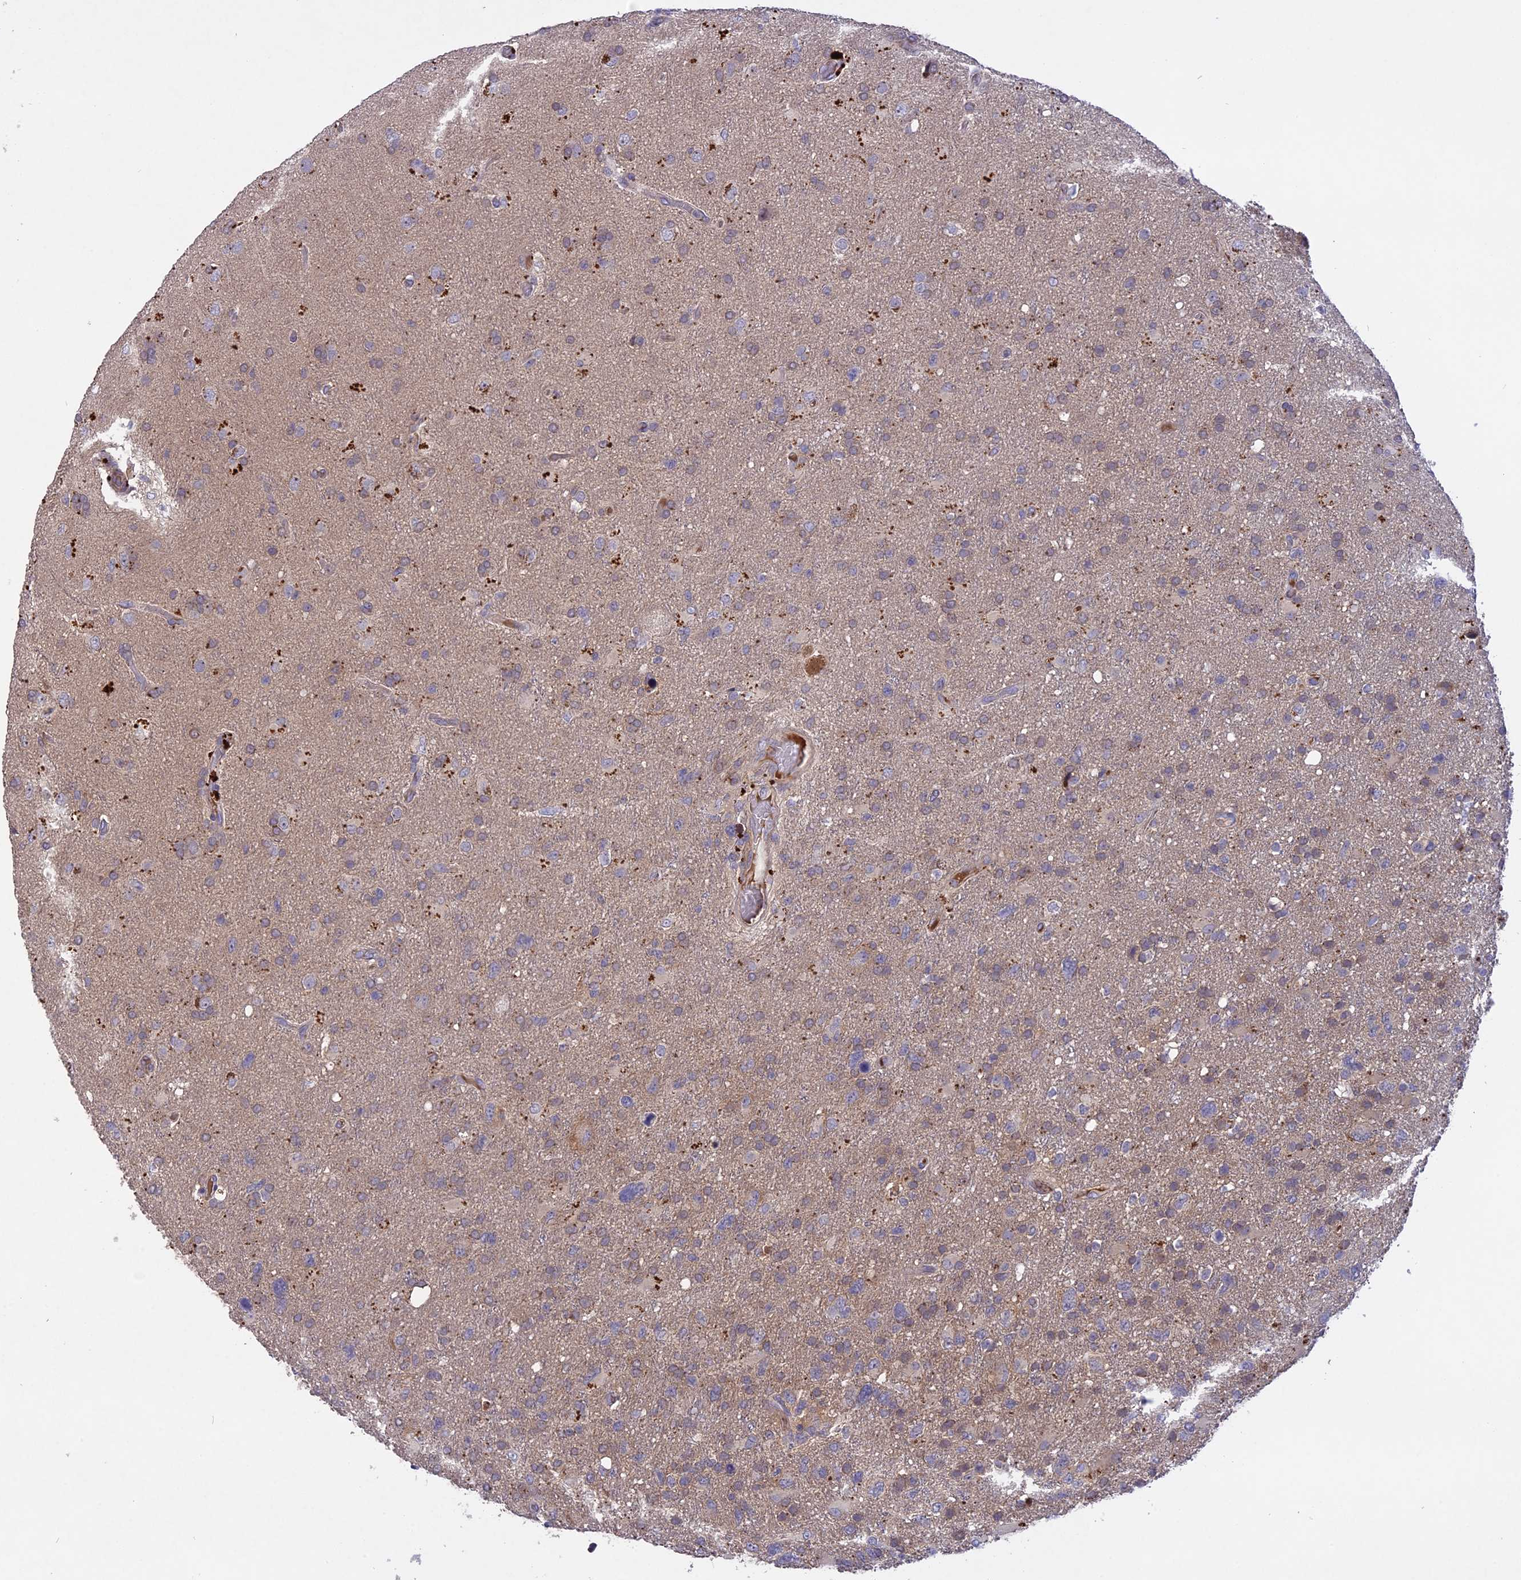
{"staining": {"intensity": "weak", "quantity": "25%-75%", "location": "cytoplasmic/membranous"}, "tissue": "glioma", "cell_type": "Tumor cells", "image_type": "cancer", "snomed": [{"axis": "morphology", "description": "Glioma, malignant, High grade"}, {"axis": "topography", "description": "Brain"}], "caption": "A low amount of weak cytoplasmic/membranous staining is identified in approximately 25%-75% of tumor cells in malignant high-grade glioma tissue. The staining was performed using DAB (3,3'-diaminobenzidine) to visualize the protein expression in brown, while the nuclei were stained in blue with hematoxylin (Magnification: 20x).", "gene": "ADO", "patient": {"sex": "male", "age": 61}}